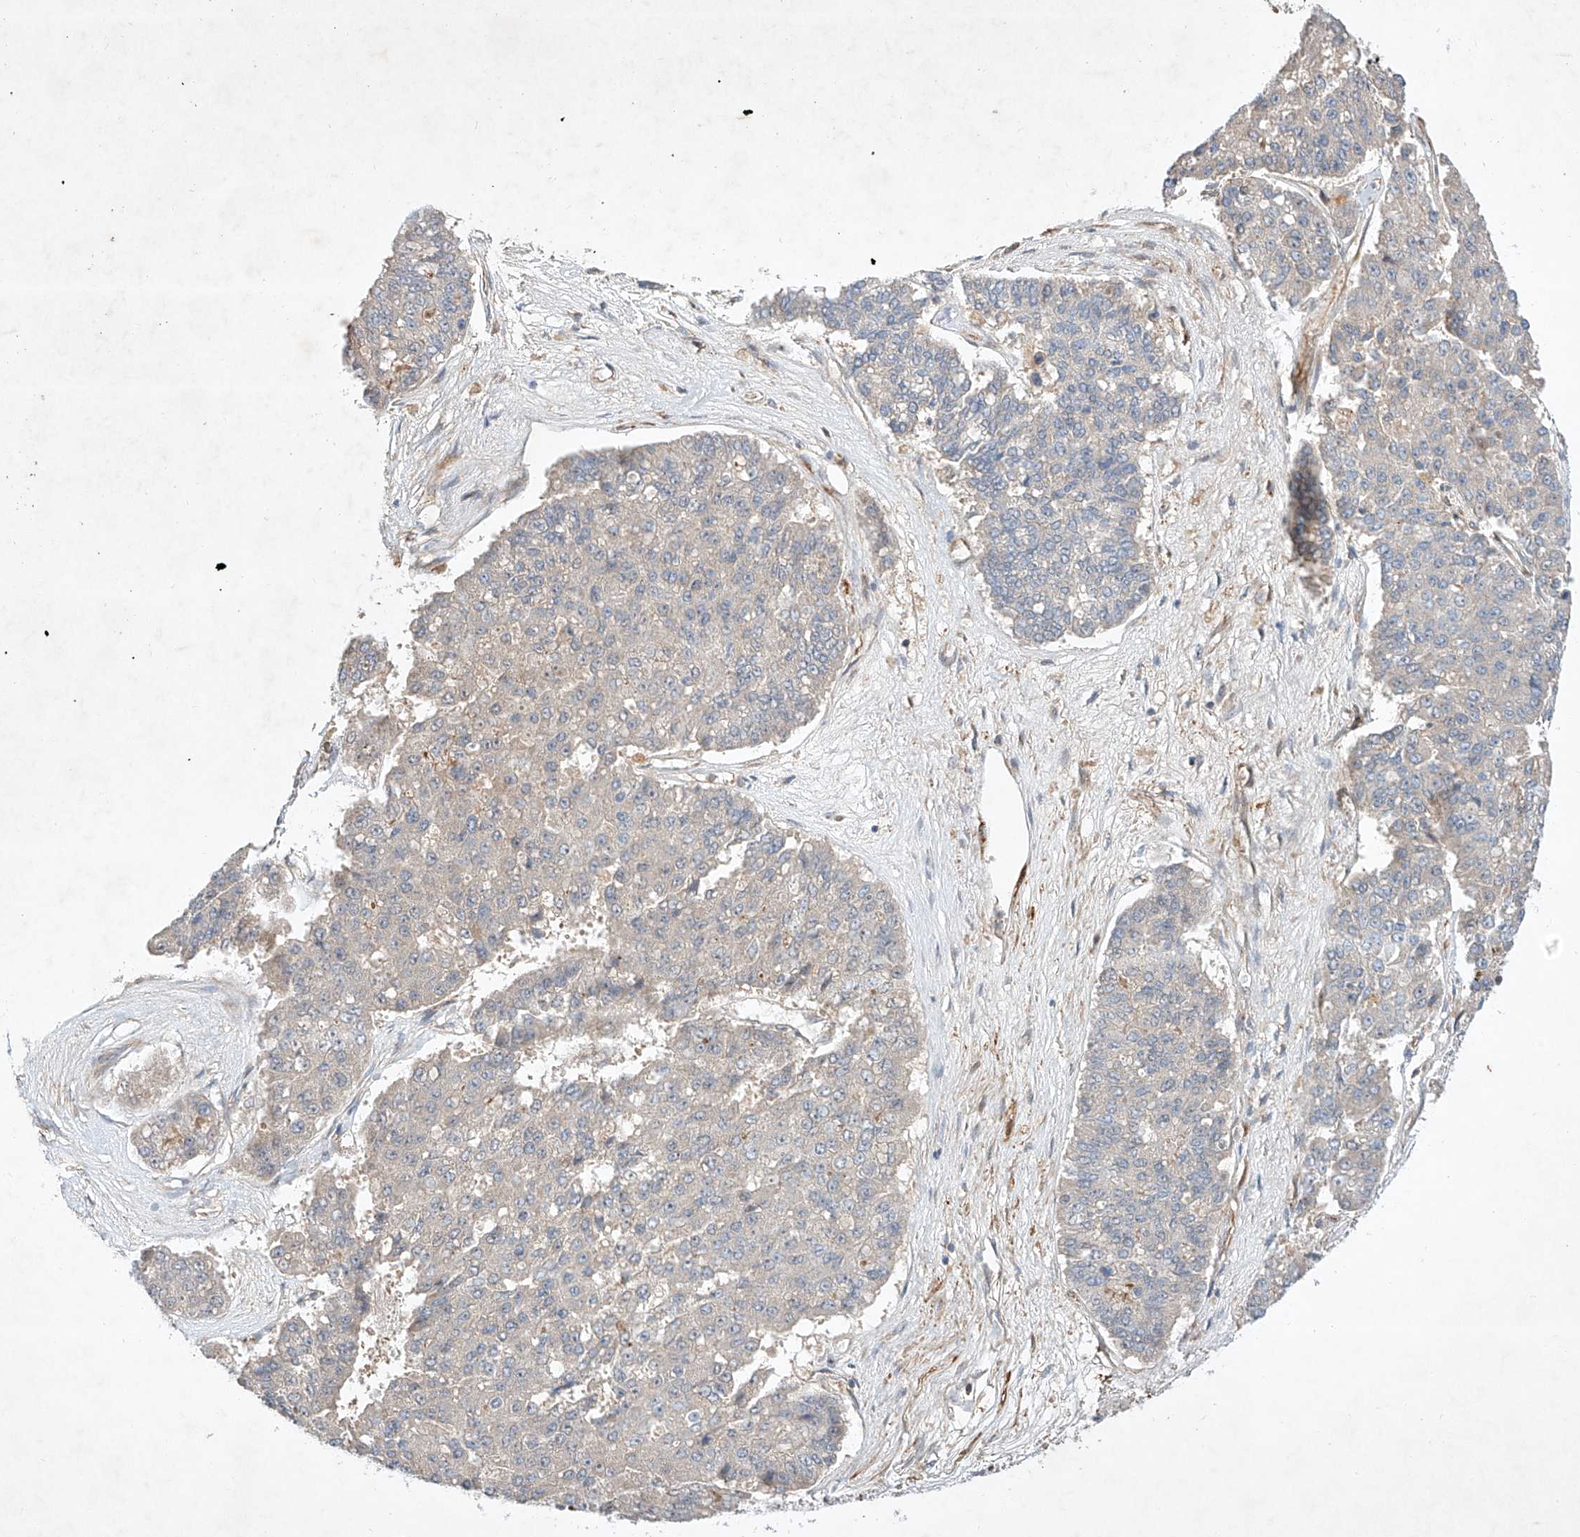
{"staining": {"intensity": "negative", "quantity": "none", "location": "none"}, "tissue": "pancreatic cancer", "cell_type": "Tumor cells", "image_type": "cancer", "snomed": [{"axis": "morphology", "description": "Adenocarcinoma, NOS"}, {"axis": "topography", "description": "Pancreas"}], "caption": "Photomicrograph shows no significant protein positivity in tumor cells of adenocarcinoma (pancreatic).", "gene": "ARHGAP33", "patient": {"sex": "male", "age": 50}}